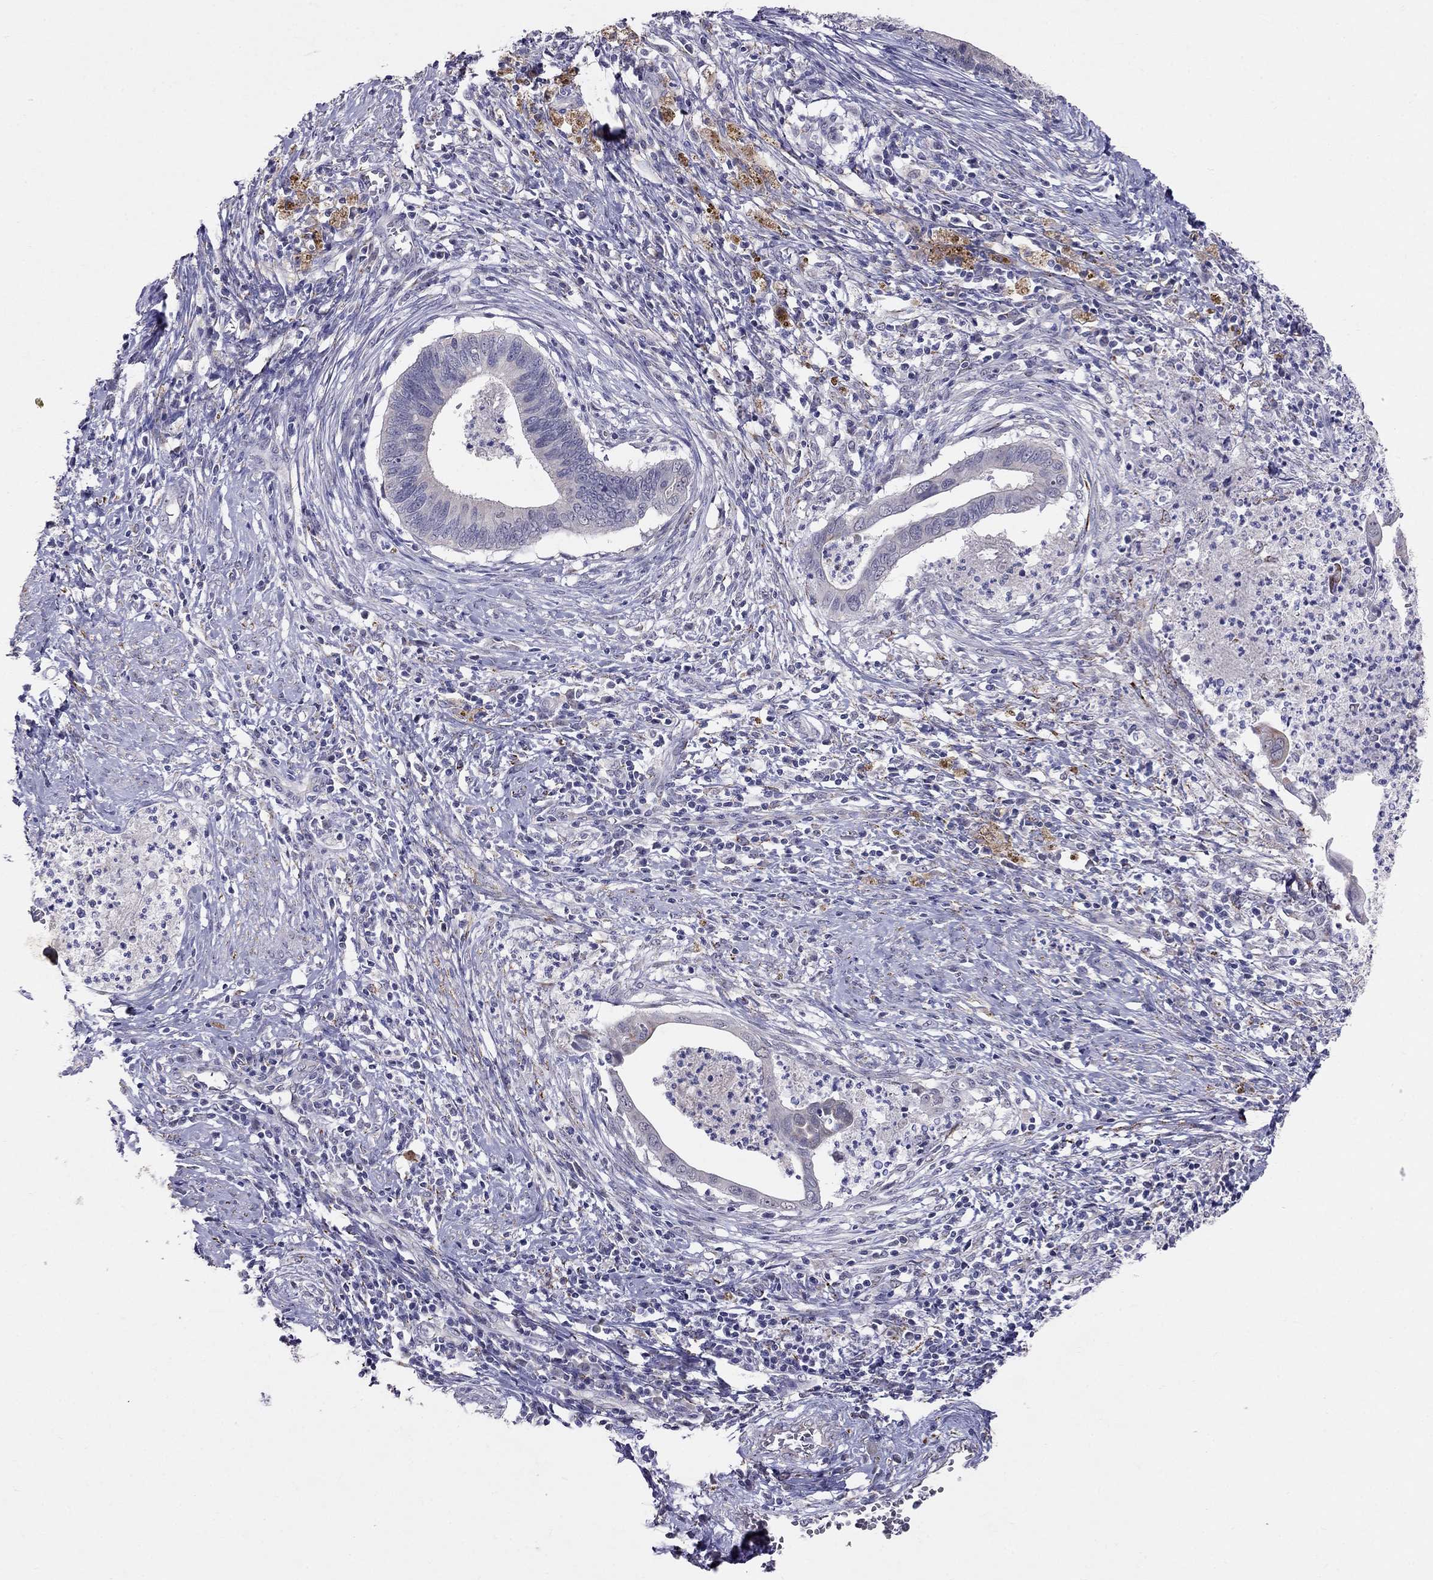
{"staining": {"intensity": "negative", "quantity": "none", "location": "none"}, "tissue": "cervical cancer", "cell_type": "Tumor cells", "image_type": "cancer", "snomed": [{"axis": "morphology", "description": "Adenocarcinoma, NOS"}, {"axis": "topography", "description": "Cervix"}], "caption": "High magnification brightfield microscopy of cervical cancer stained with DAB (brown) and counterstained with hematoxylin (blue): tumor cells show no significant expression. The staining is performed using DAB brown chromogen with nuclei counter-stained in using hematoxylin.", "gene": "MYO3B", "patient": {"sex": "female", "age": 42}}